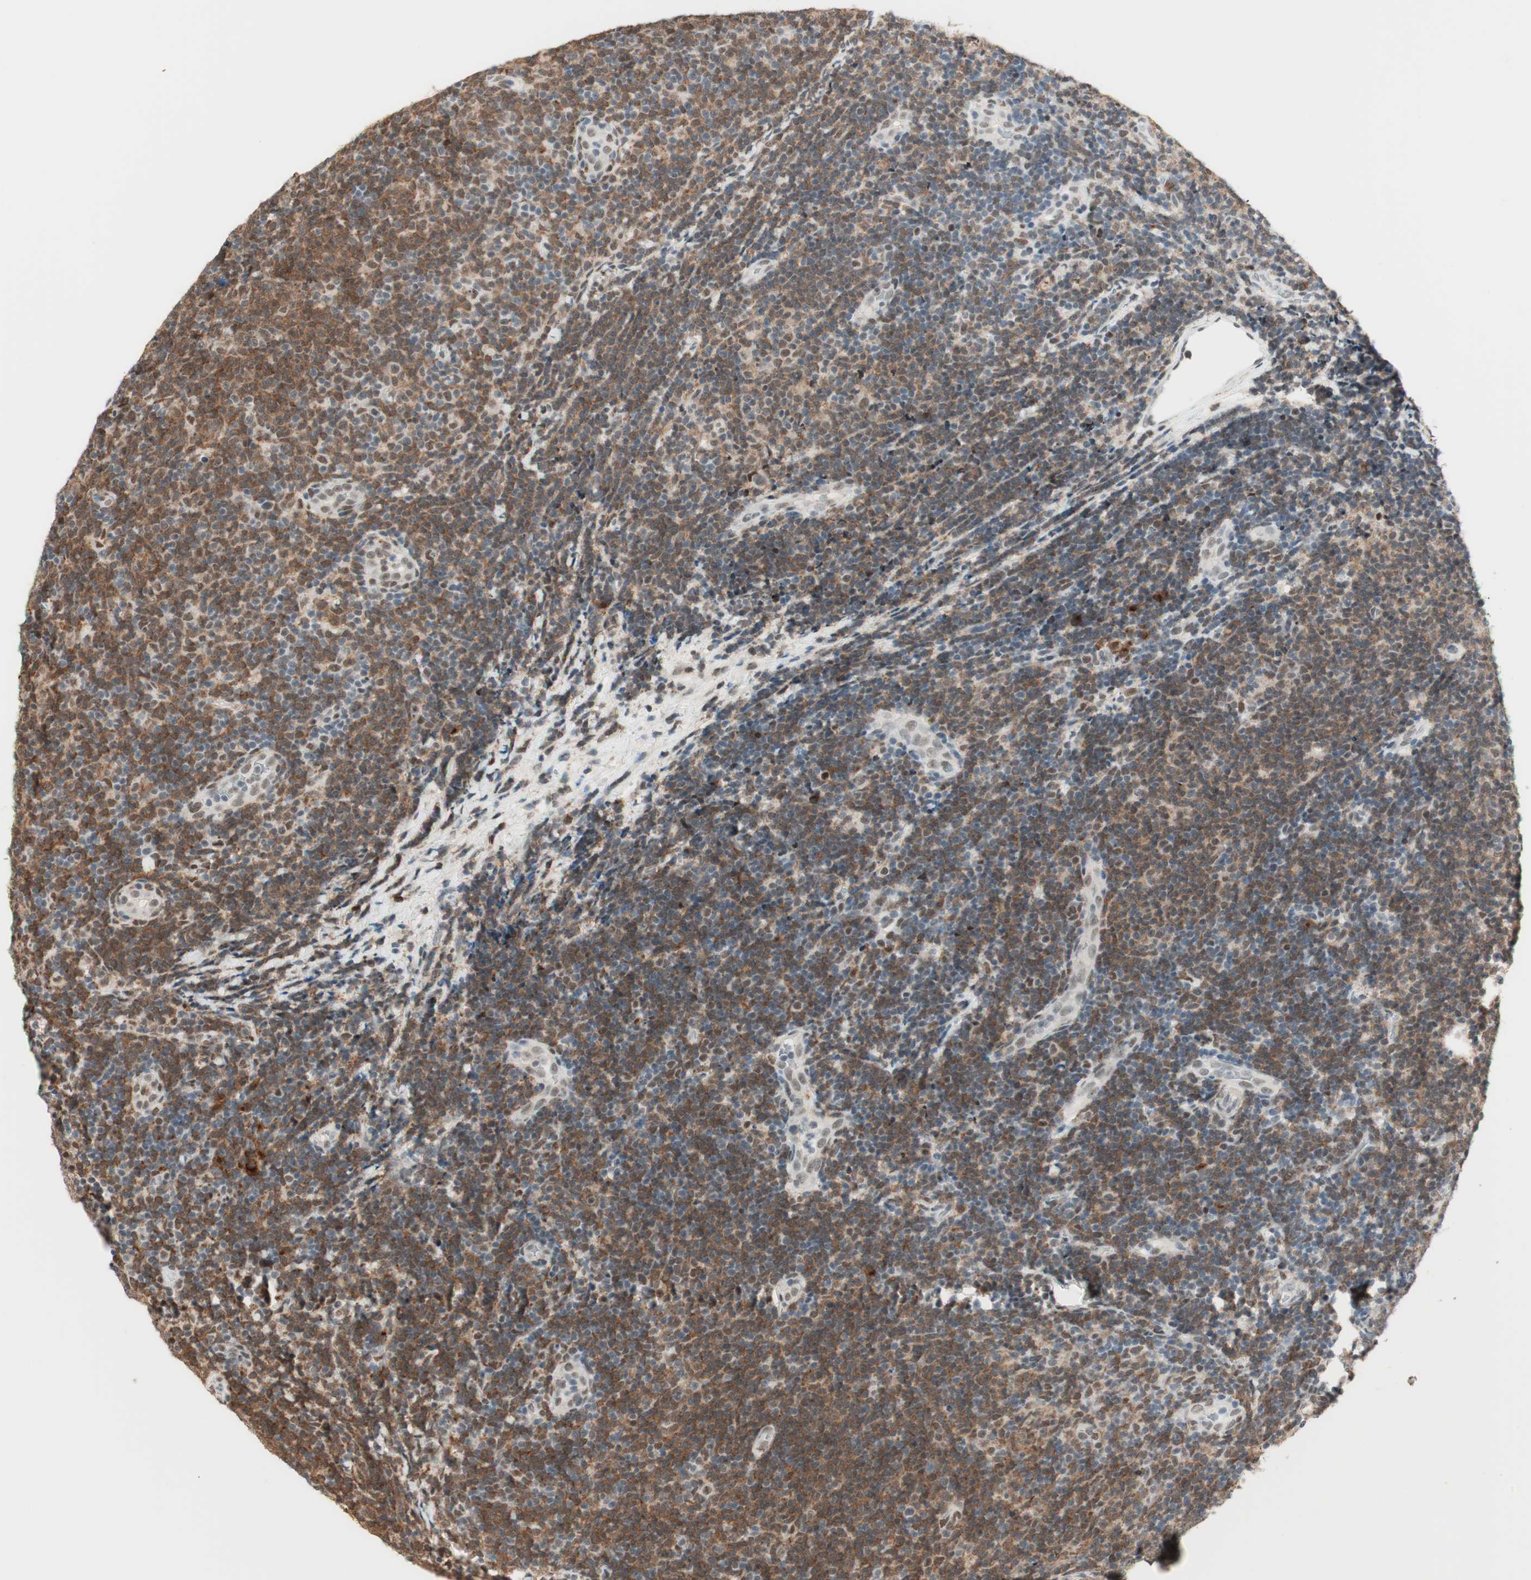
{"staining": {"intensity": "moderate", "quantity": "25%-75%", "location": "cytoplasmic/membranous"}, "tissue": "lymphoma", "cell_type": "Tumor cells", "image_type": "cancer", "snomed": [{"axis": "morphology", "description": "Malignant lymphoma, non-Hodgkin's type, Low grade"}, {"axis": "topography", "description": "Lymph node"}], "caption": "A photomicrograph of low-grade malignant lymphoma, non-Hodgkin's type stained for a protein demonstrates moderate cytoplasmic/membranous brown staining in tumor cells. The staining is performed using DAB (3,3'-diaminobenzidine) brown chromogen to label protein expression. The nuclei are counter-stained blue using hematoxylin.", "gene": "SMARCE1", "patient": {"sex": "male", "age": 83}}